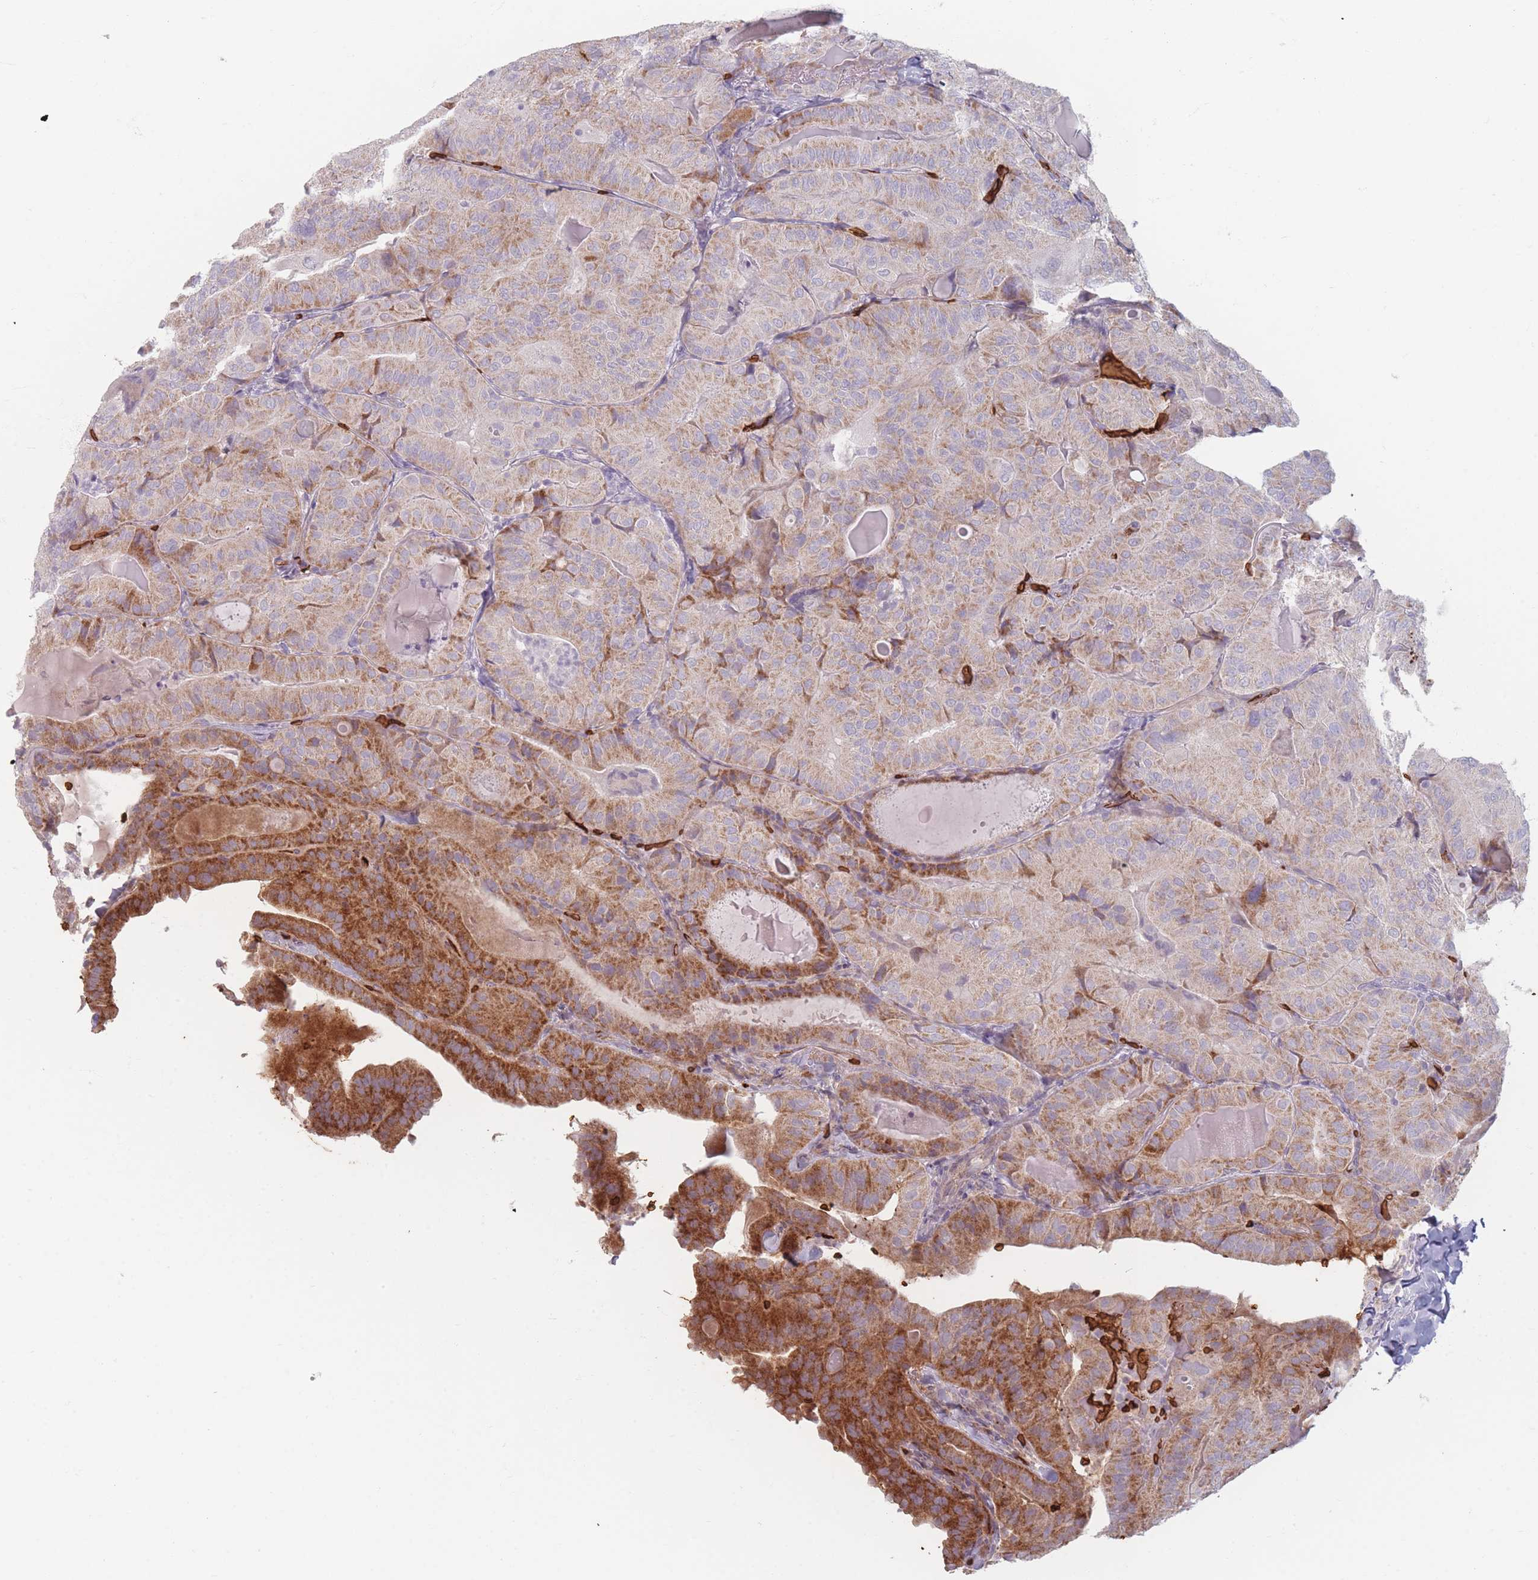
{"staining": {"intensity": "moderate", "quantity": "25%-75%", "location": "cytoplasmic/membranous"}, "tissue": "thyroid cancer", "cell_type": "Tumor cells", "image_type": "cancer", "snomed": [{"axis": "morphology", "description": "Papillary adenocarcinoma, NOS"}, {"axis": "topography", "description": "Thyroid gland"}], "caption": "DAB immunohistochemical staining of human thyroid cancer (papillary adenocarcinoma) demonstrates moderate cytoplasmic/membranous protein staining in approximately 25%-75% of tumor cells. The staining was performed using DAB to visualize the protein expression in brown, while the nuclei were stained in blue with hematoxylin (Magnification: 20x).", "gene": "SLC2A6", "patient": {"sex": "female", "age": 68}}